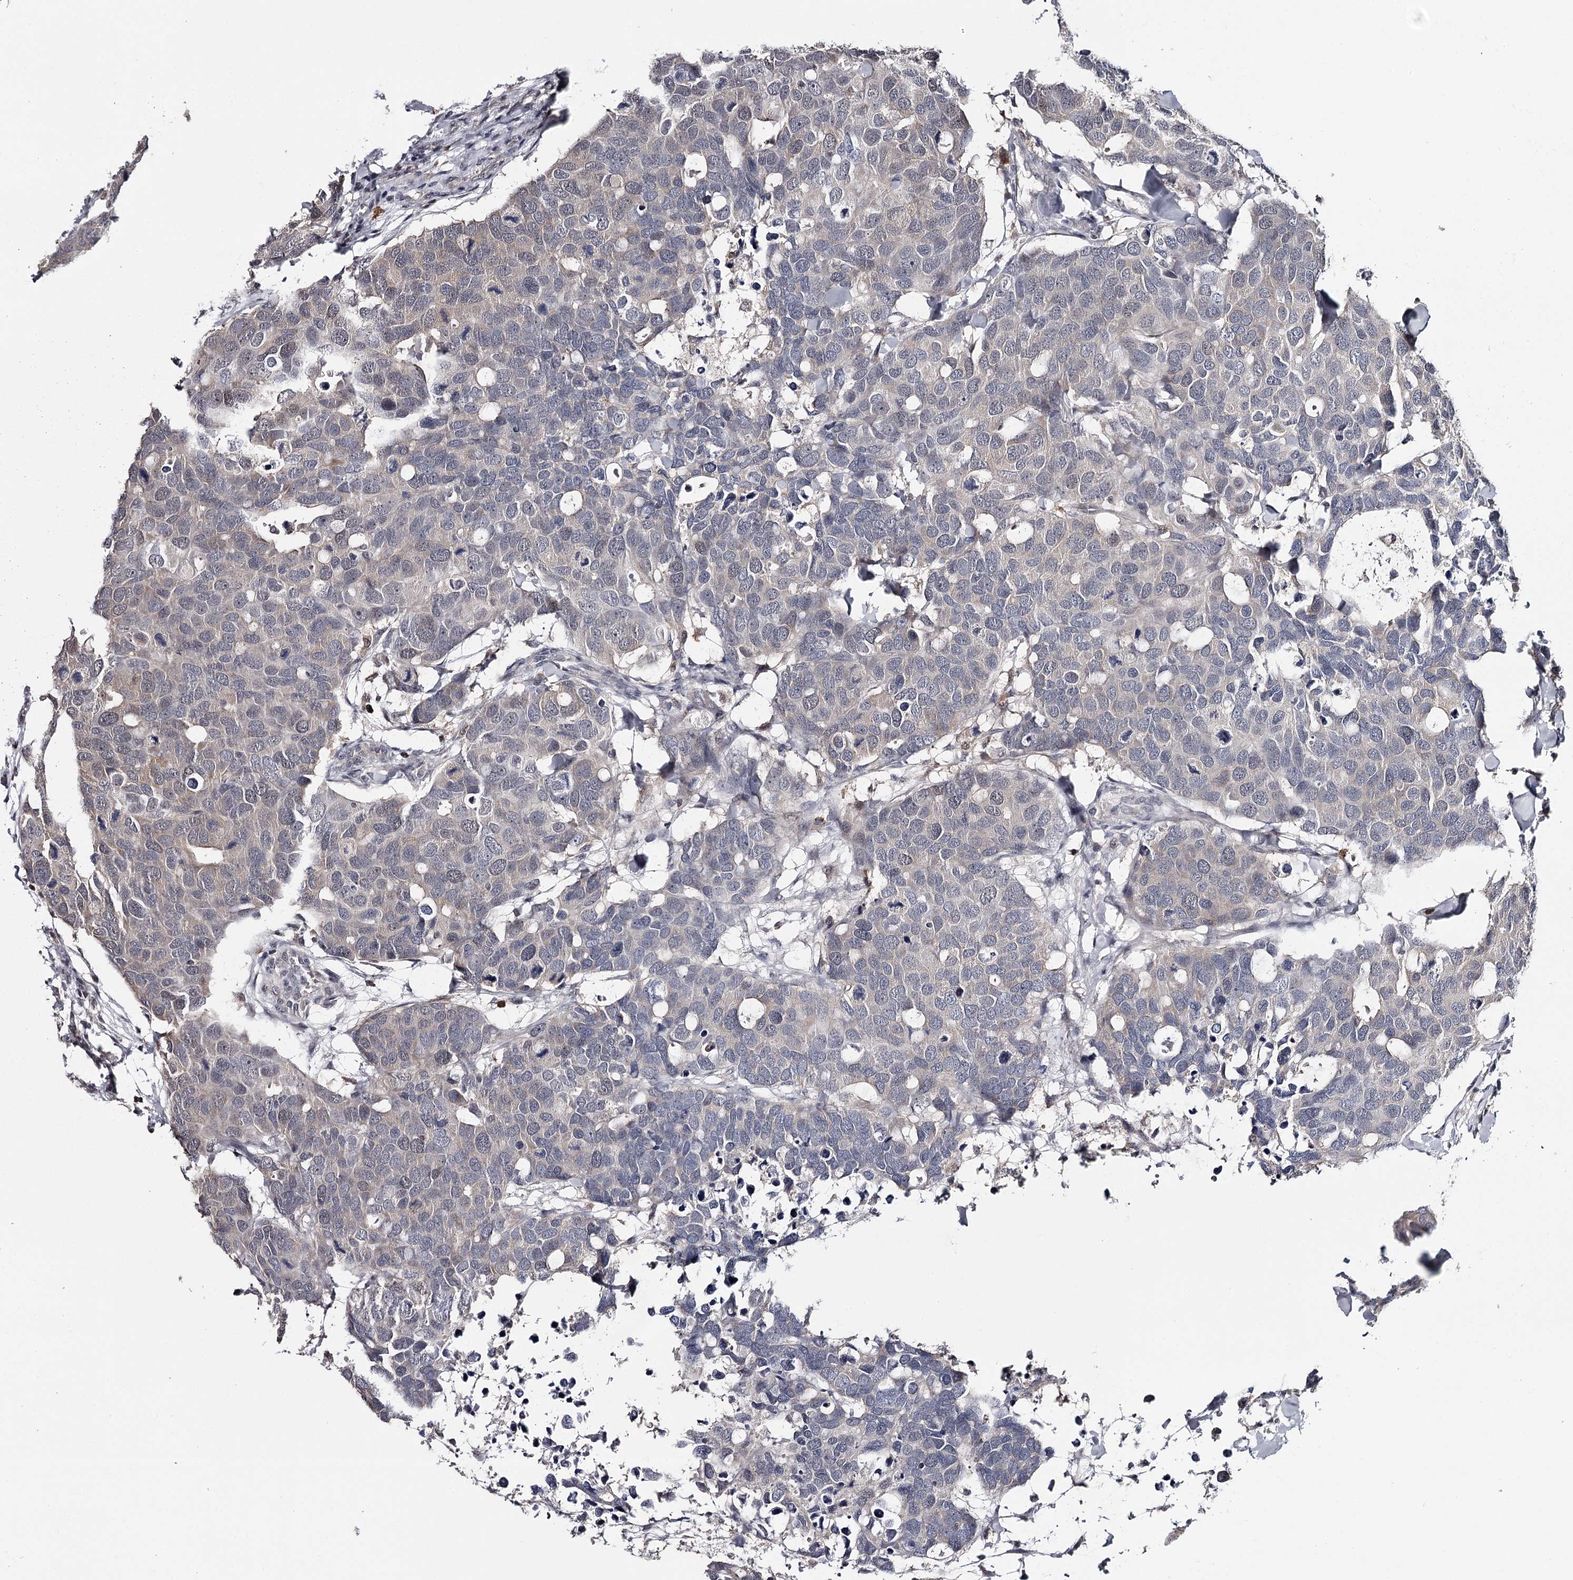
{"staining": {"intensity": "negative", "quantity": "none", "location": "none"}, "tissue": "breast cancer", "cell_type": "Tumor cells", "image_type": "cancer", "snomed": [{"axis": "morphology", "description": "Duct carcinoma"}, {"axis": "topography", "description": "Breast"}], "caption": "Immunohistochemistry image of breast infiltrating ductal carcinoma stained for a protein (brown), which demonstrates no staining in tumor cells.", "gene": "GTSF1", "patient": {"sex": "female", "age": 83}}